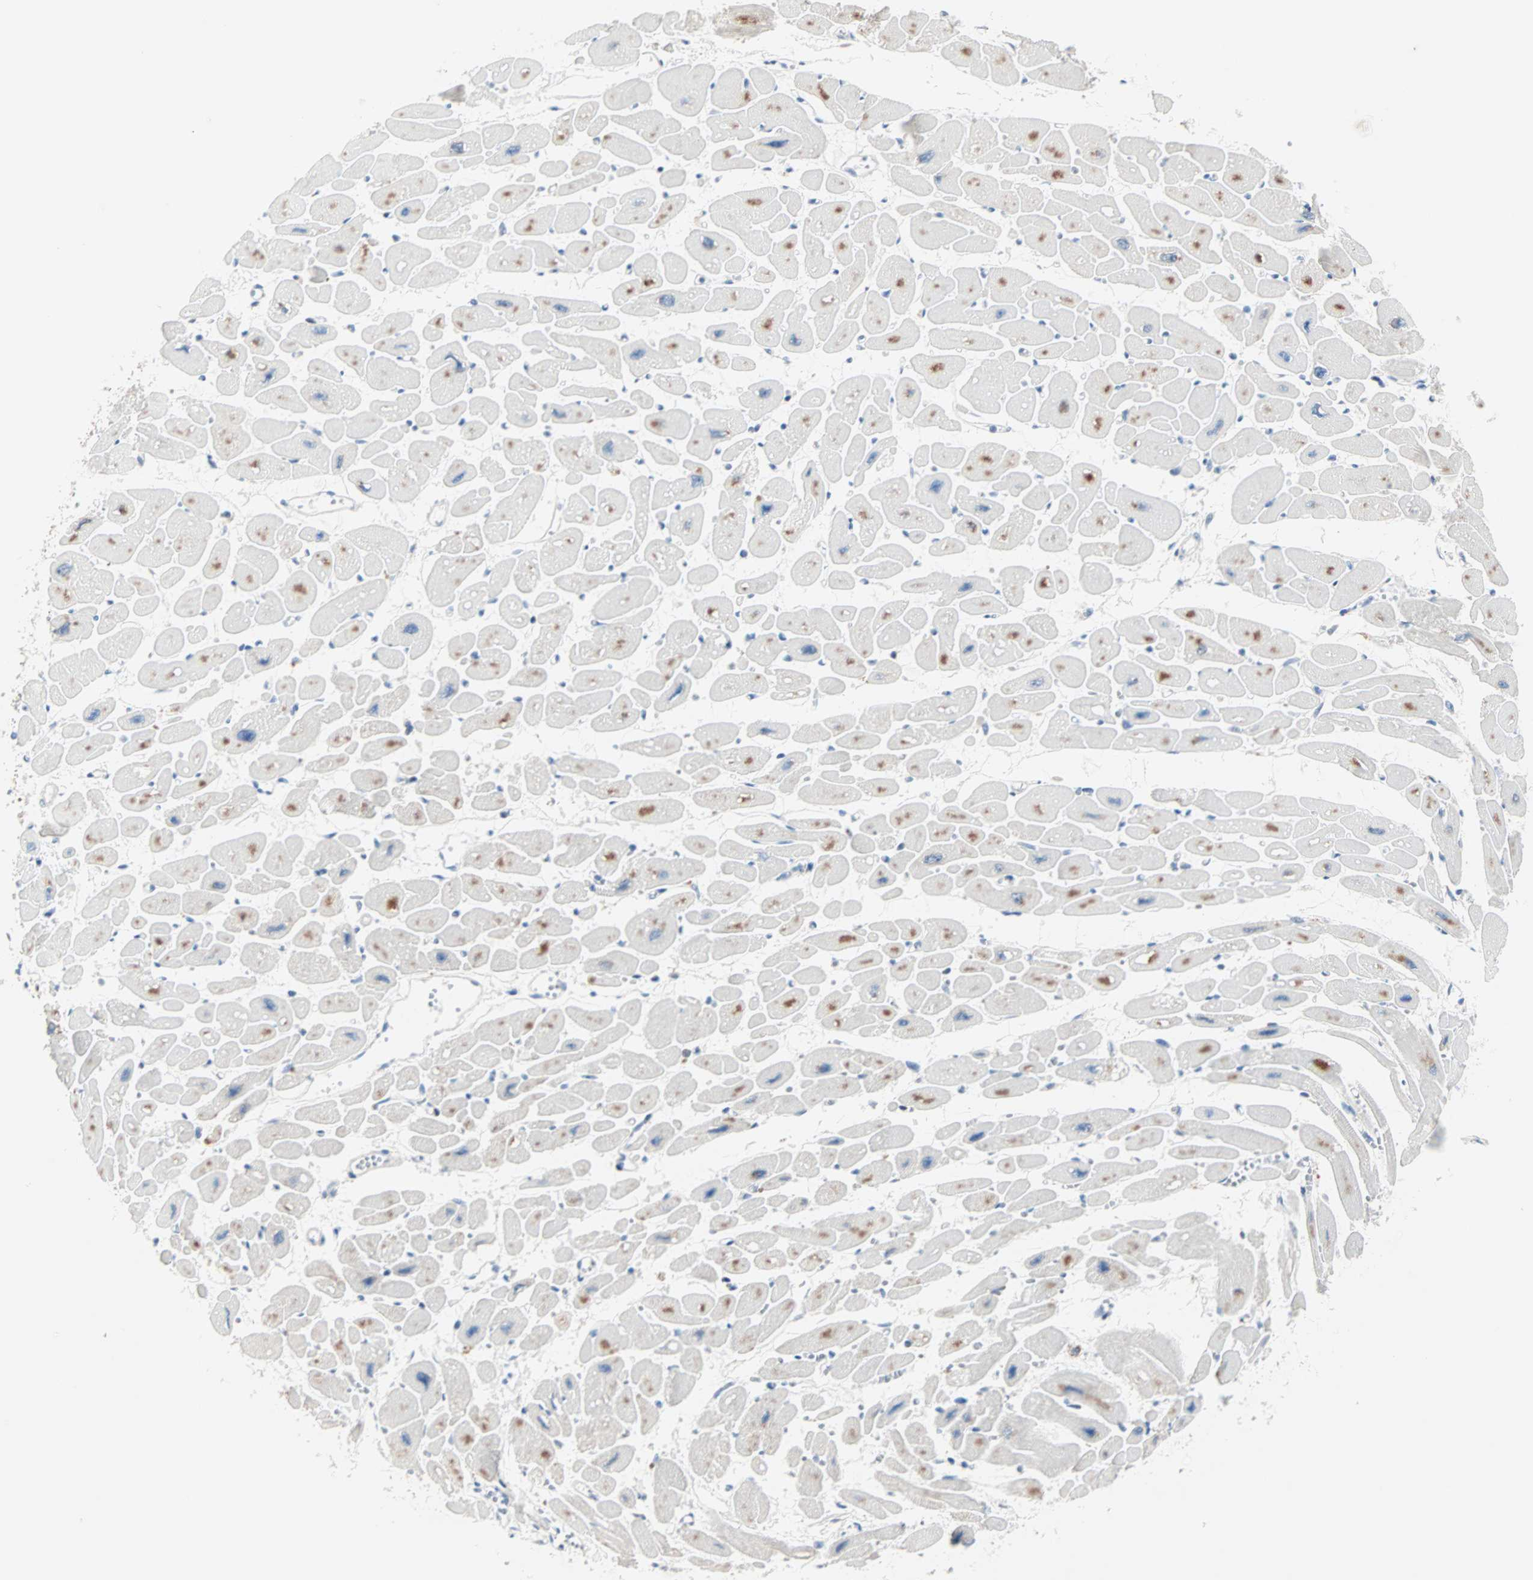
{"staining": {"intensity": "negative", "quantity": "none", "location": "none"}, "tissue": "heart muscle", "cell_type": "Cardiomyocytes", "image_type": "normal", "snomed": [{"axis": "morphology", "description": "Normal tissue, NOS"}, {"axis": "topography", "description": "Heart"}], "caption": "IHC of benign human heart muscle shows no positivity in cardiomyocytes.", "gene": "NEFH", "patient": {"sex": "female", "age": 54}}